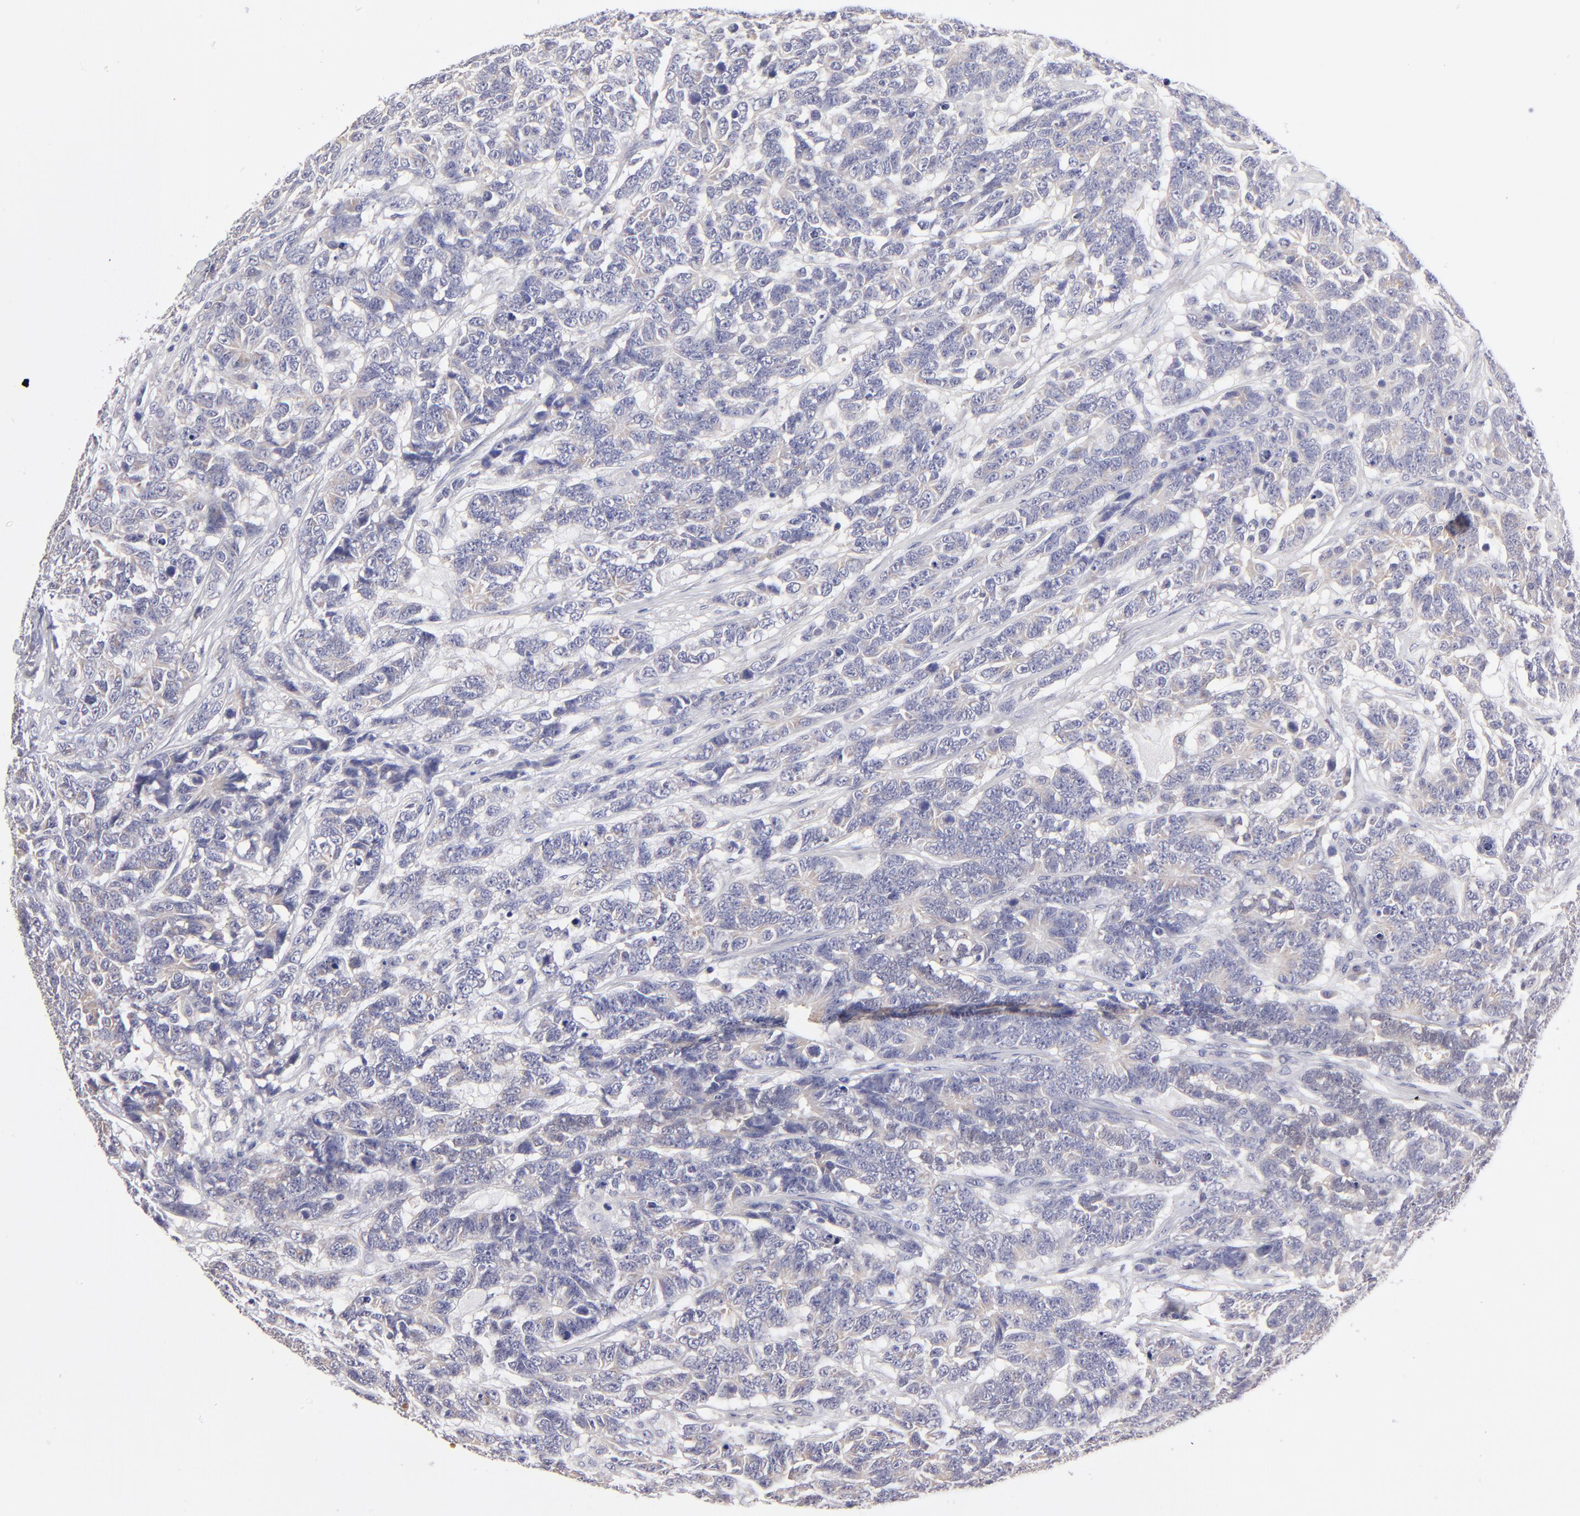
{"staining": {"intensity": "negative", "quantity": "none", "location": "none"}, "tissue": "testis cancer", "cell_type": "Tumor cells", "image_type": "cancer", "snomed": [{"axis": "morphology", "description": "Carcinoma, Embryonal, NOS"}, {"axis": "topography", "description": "Testis"}], "caption": "Human testis cancer (embryonal carcinoma) stained for a protein using immunohistochemistry (IHC) reveals no staining in tumor cells.", "gene": "BTG2", "patient": {"sex": "male", "age": 26}}